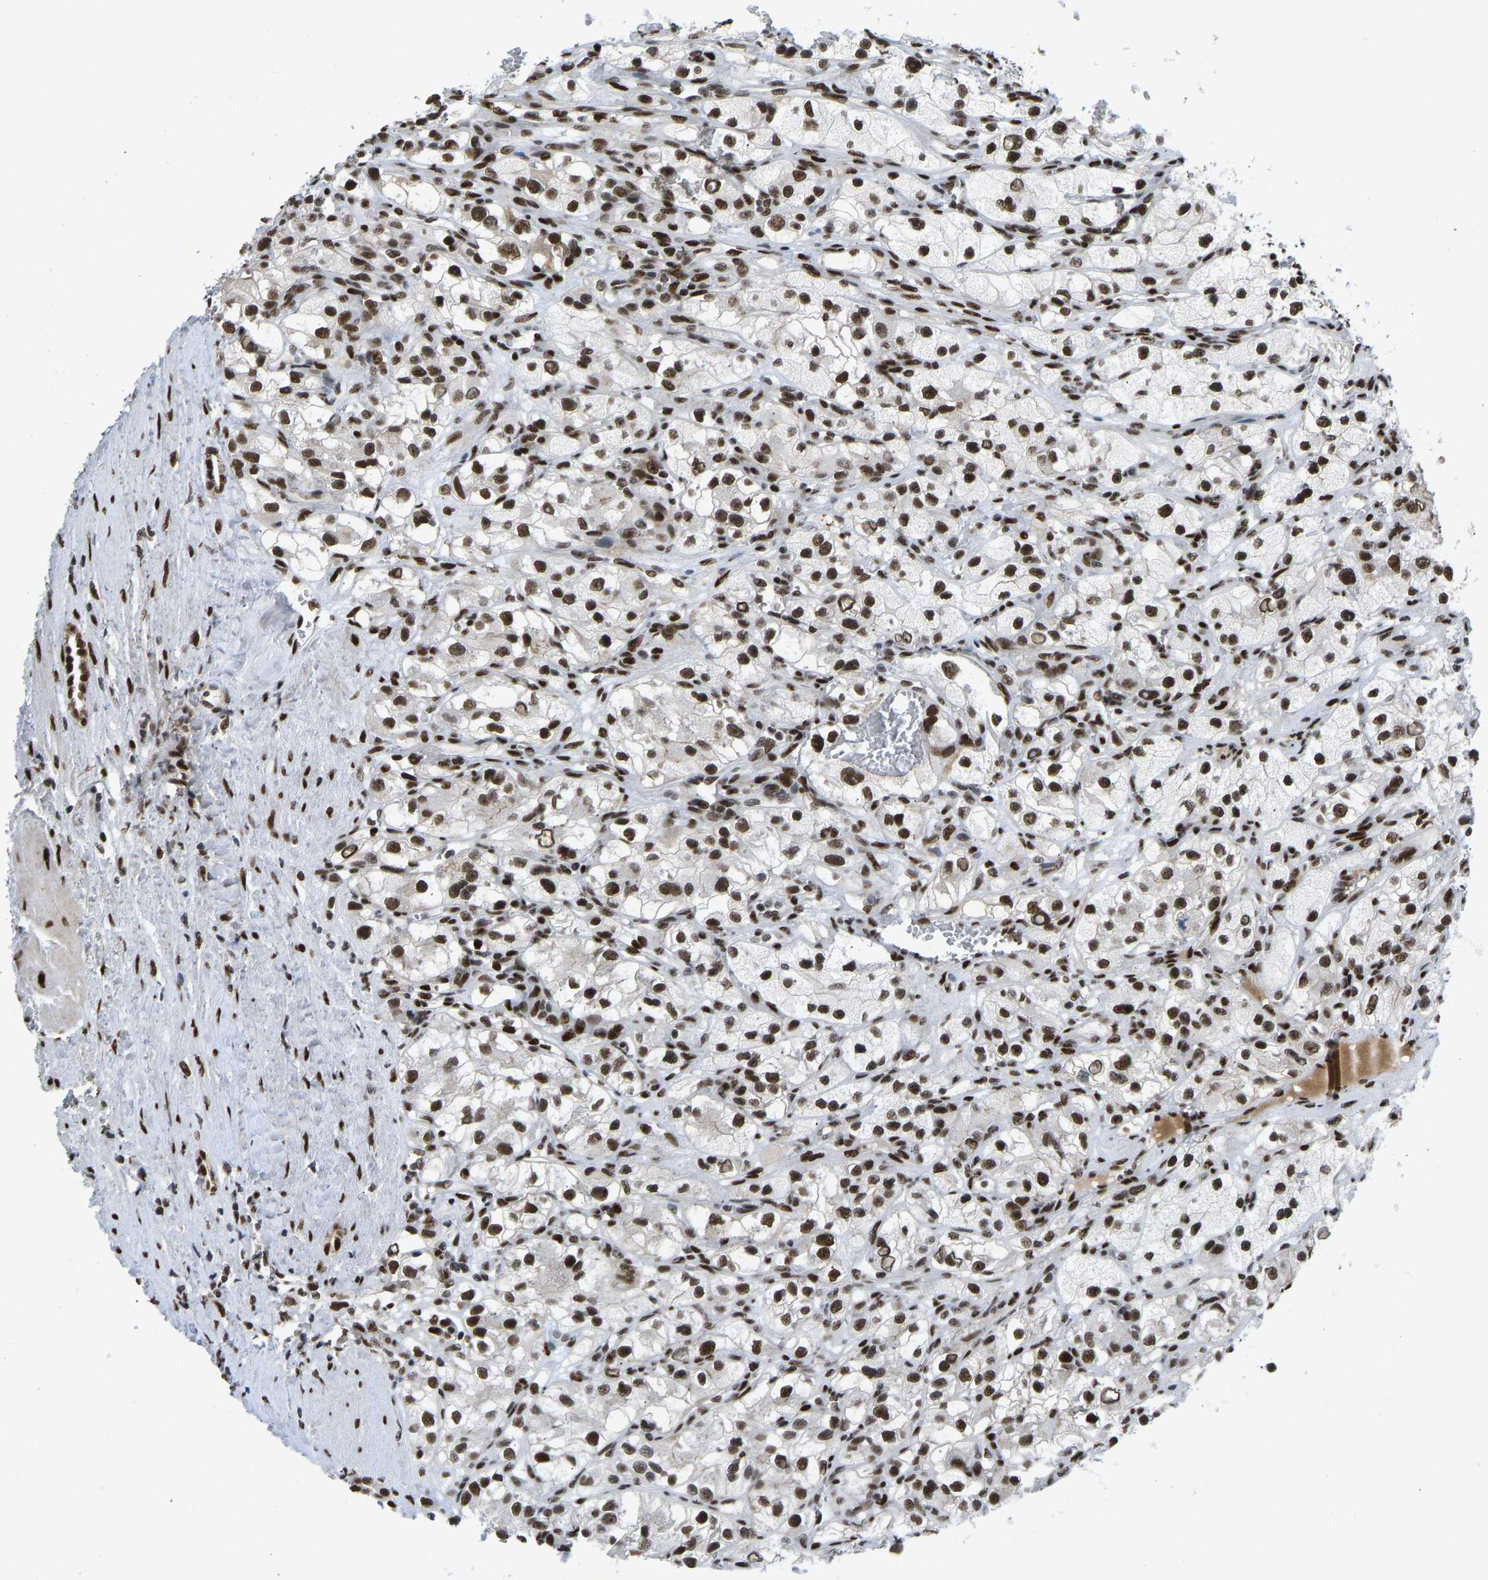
{"staining": {"intensity": "strong", "quantity": ">75%", "location": "nuclear"}, "tissue": "renal cancer", "cell_type": "Tumor cells", "image_type": "cancer", "snomed": [{"axis": "morphology", "description": "Adenocarcinoma, NOS"}, {"axis": "topography", "description": "Kidney"}], "caption": "Strong nuclear protein expression is appreciated in about >75% of tumor cells in renal adenocarcinoma. The staining was performed using DAB (3,3'-diaminobenzidine) to visualize the protein expression in brown, while the nuclei were stained in blue with hematoxylin (Magnification: 20x).", "gene": "FOXK1", "patient": {"sex": "female", "age": 57}}